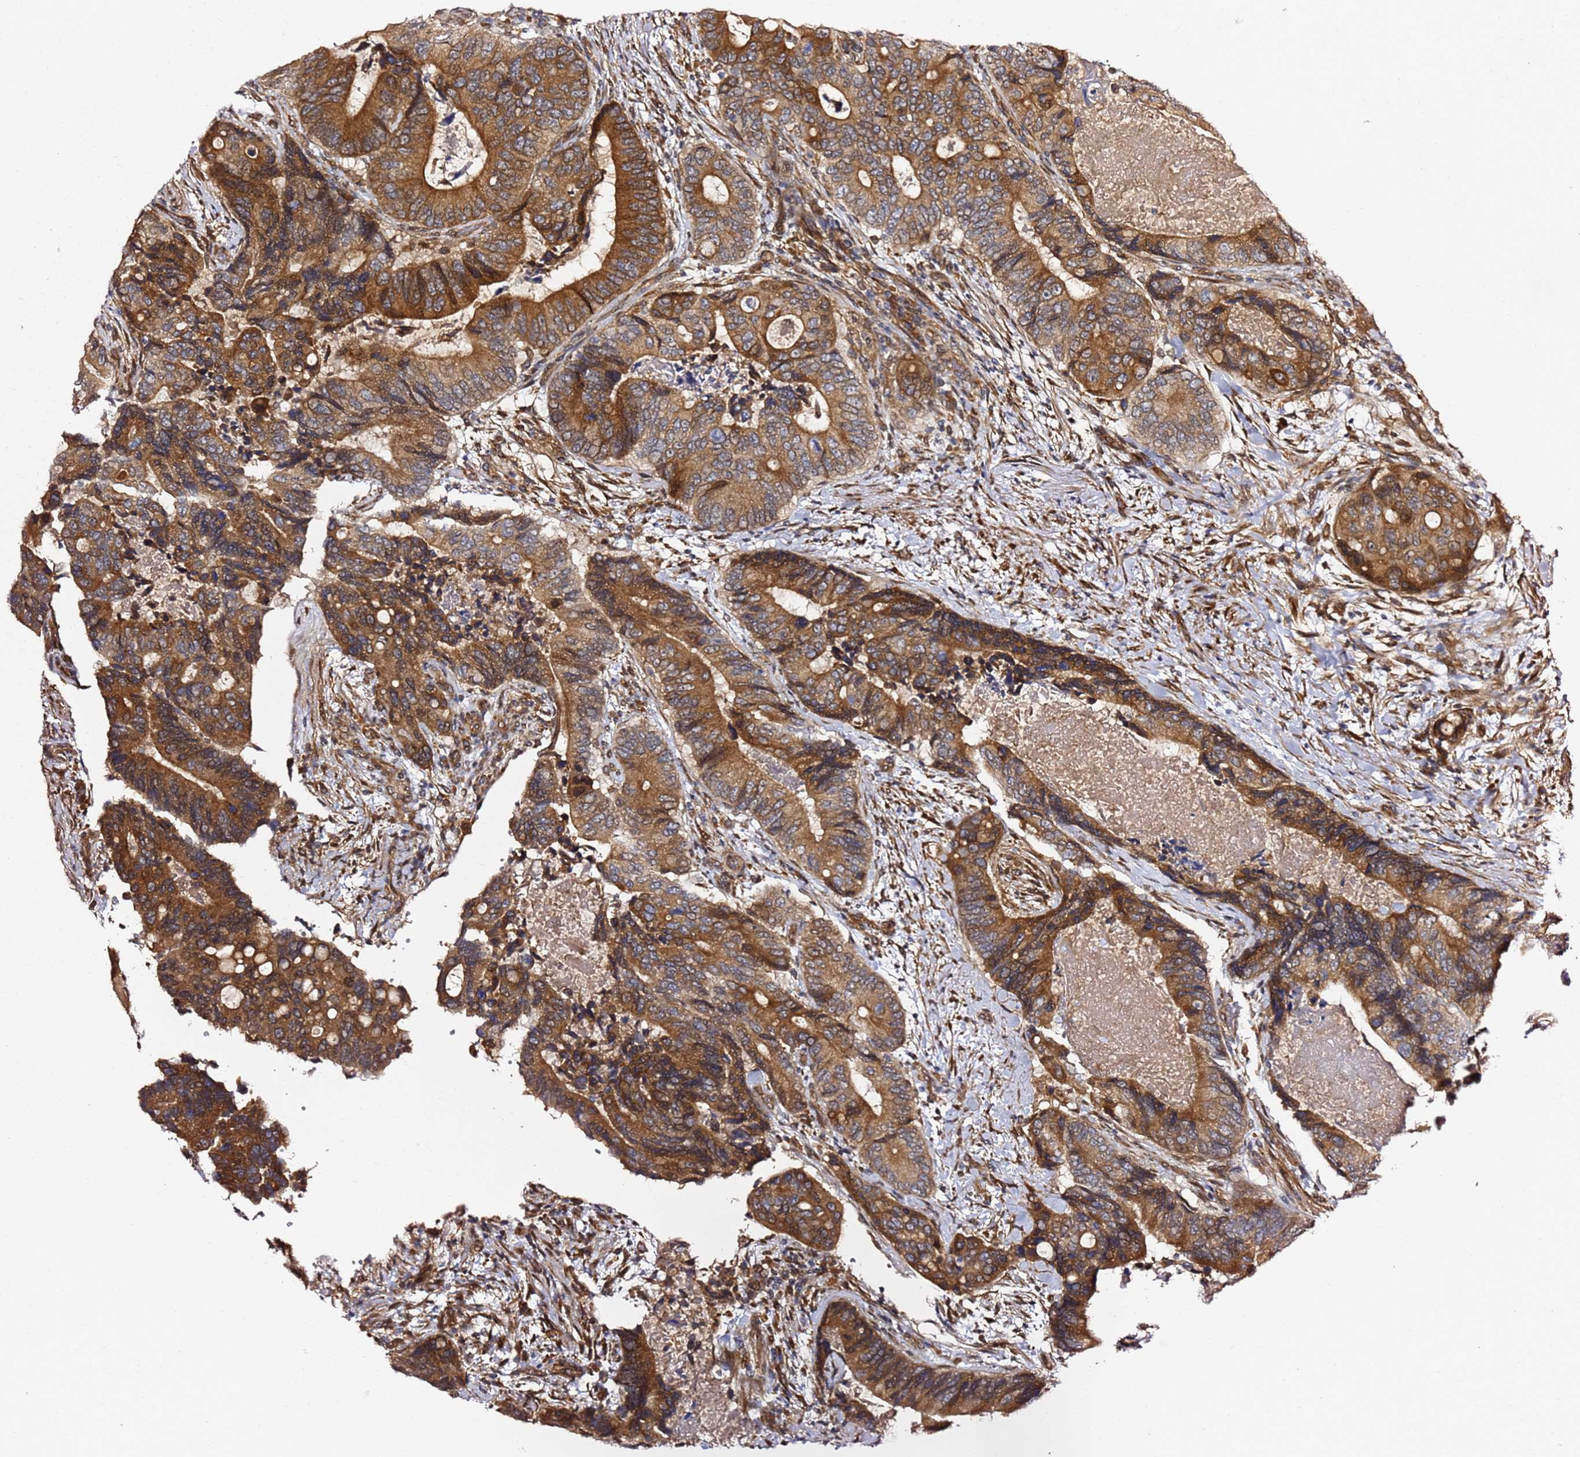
{"staining": {"intensity": "strong", "quantity": ">75%", "location": "cytoplasmic/membranous"}, "tissue": "colorectal cancer", "cell_type": "Tumor cells", "image_type": "cancer", "snomed": [{"axis": "morphology", "description": "Adenocarcinoma, NOS"}, {"axis": "topography", "description": "Colon"}], "caption": "Colorectal adenocarcinoma stained with a protein marker demonstrates strong staining in tumor cells.", "gene": "PRKAB2", "patient": {"sex": "male", "age": 84}}